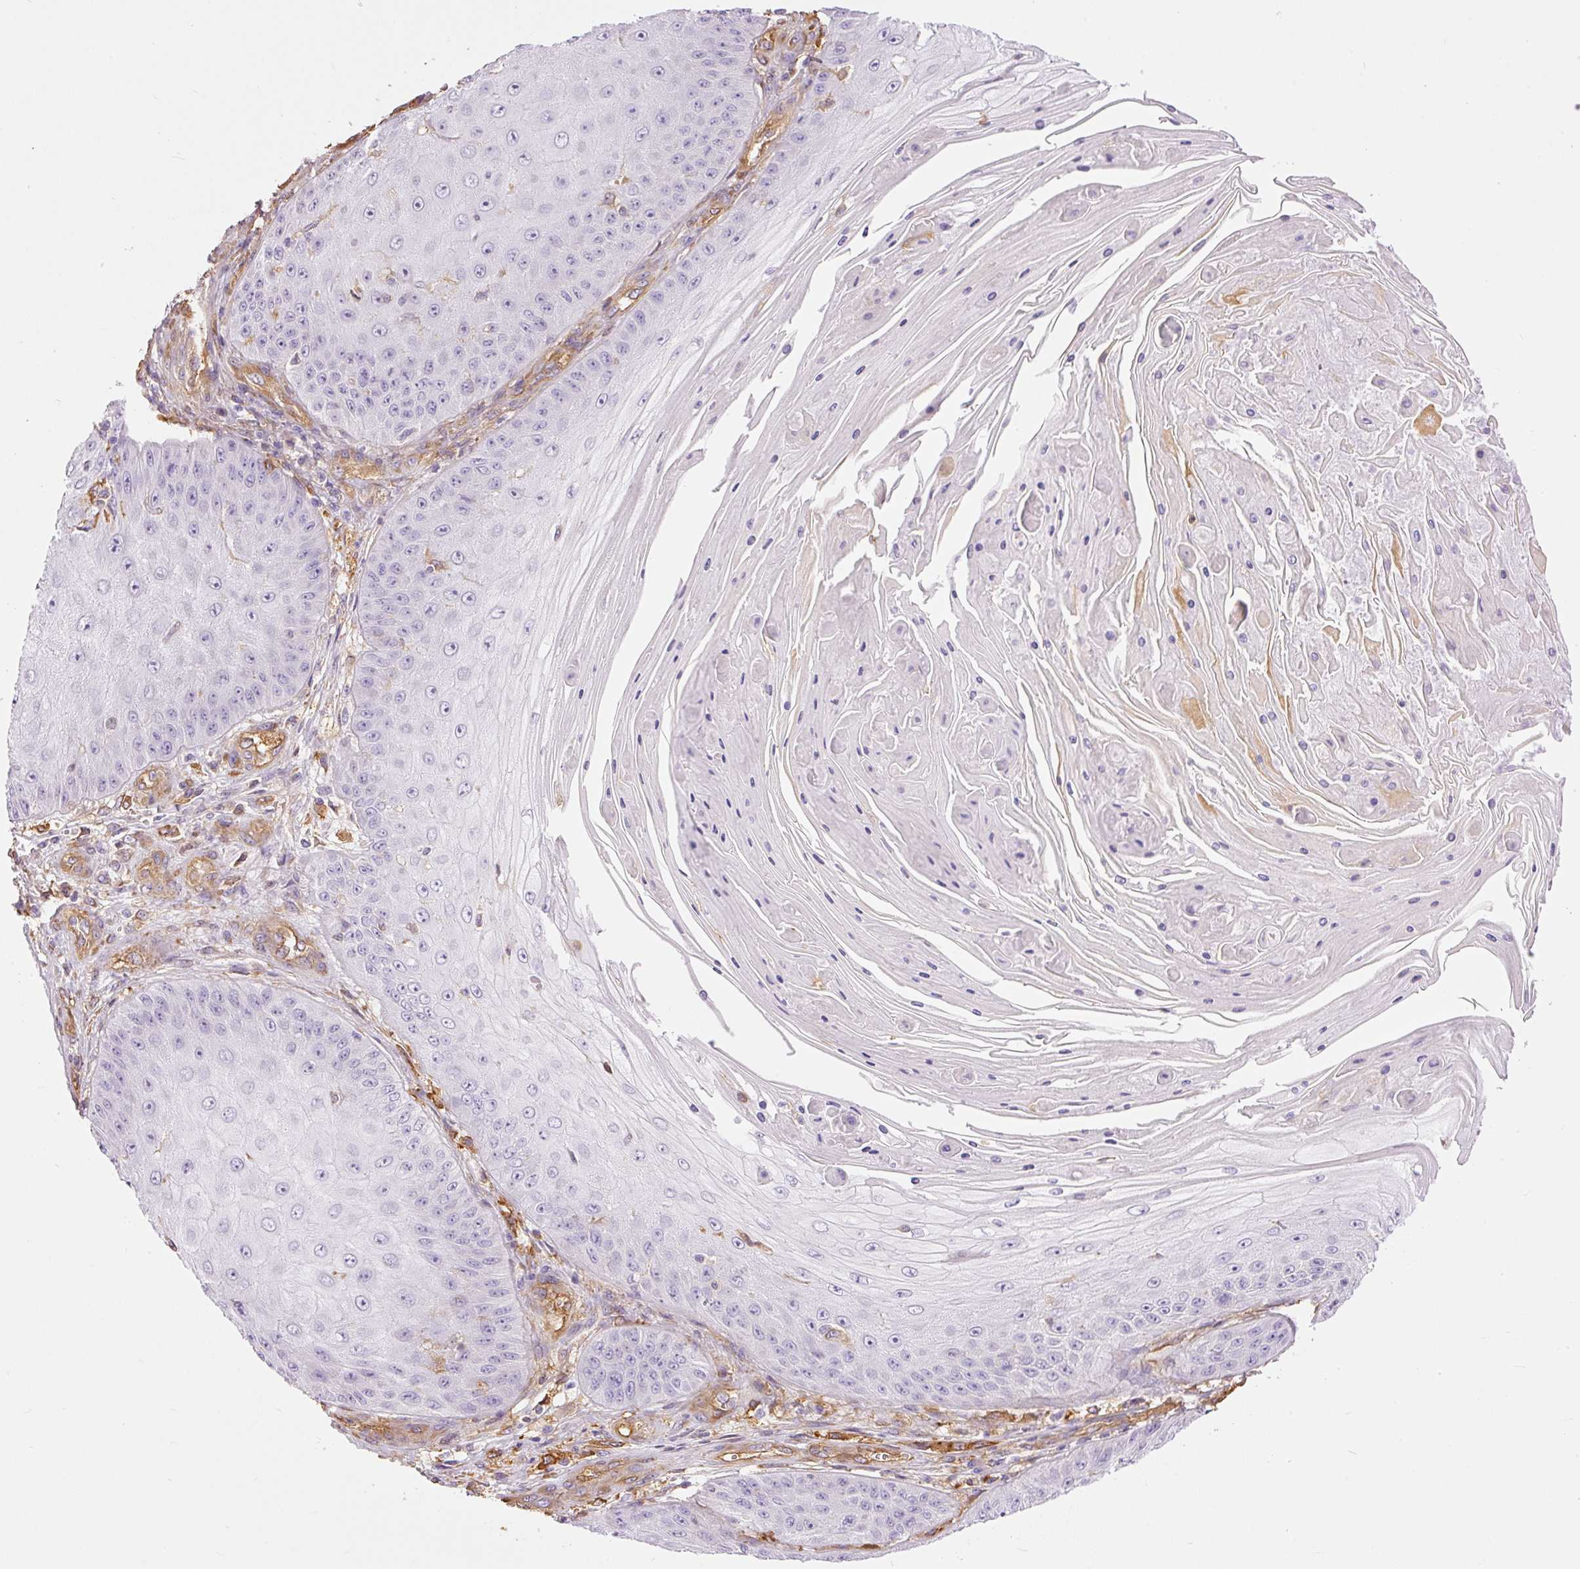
{"staining": {"intensity": "negative", "quantity": "none", "location": "none"}, "tissue": "skin cancer", "cell_type": "Tumor cells", "image_type": "cancer", "snomed": [{"axis": "morphology", "description": "Squamous cell carcinoma, NOS"}, {"axis": "topography", "description": "Skin"}], "caption": "Immunohistochemical staining of human squamous cell carcinoma (skin) shows no significant staining in tumor cells.", "gene": "IL10RB", "patient": {"sex": "male", "age": 70}}